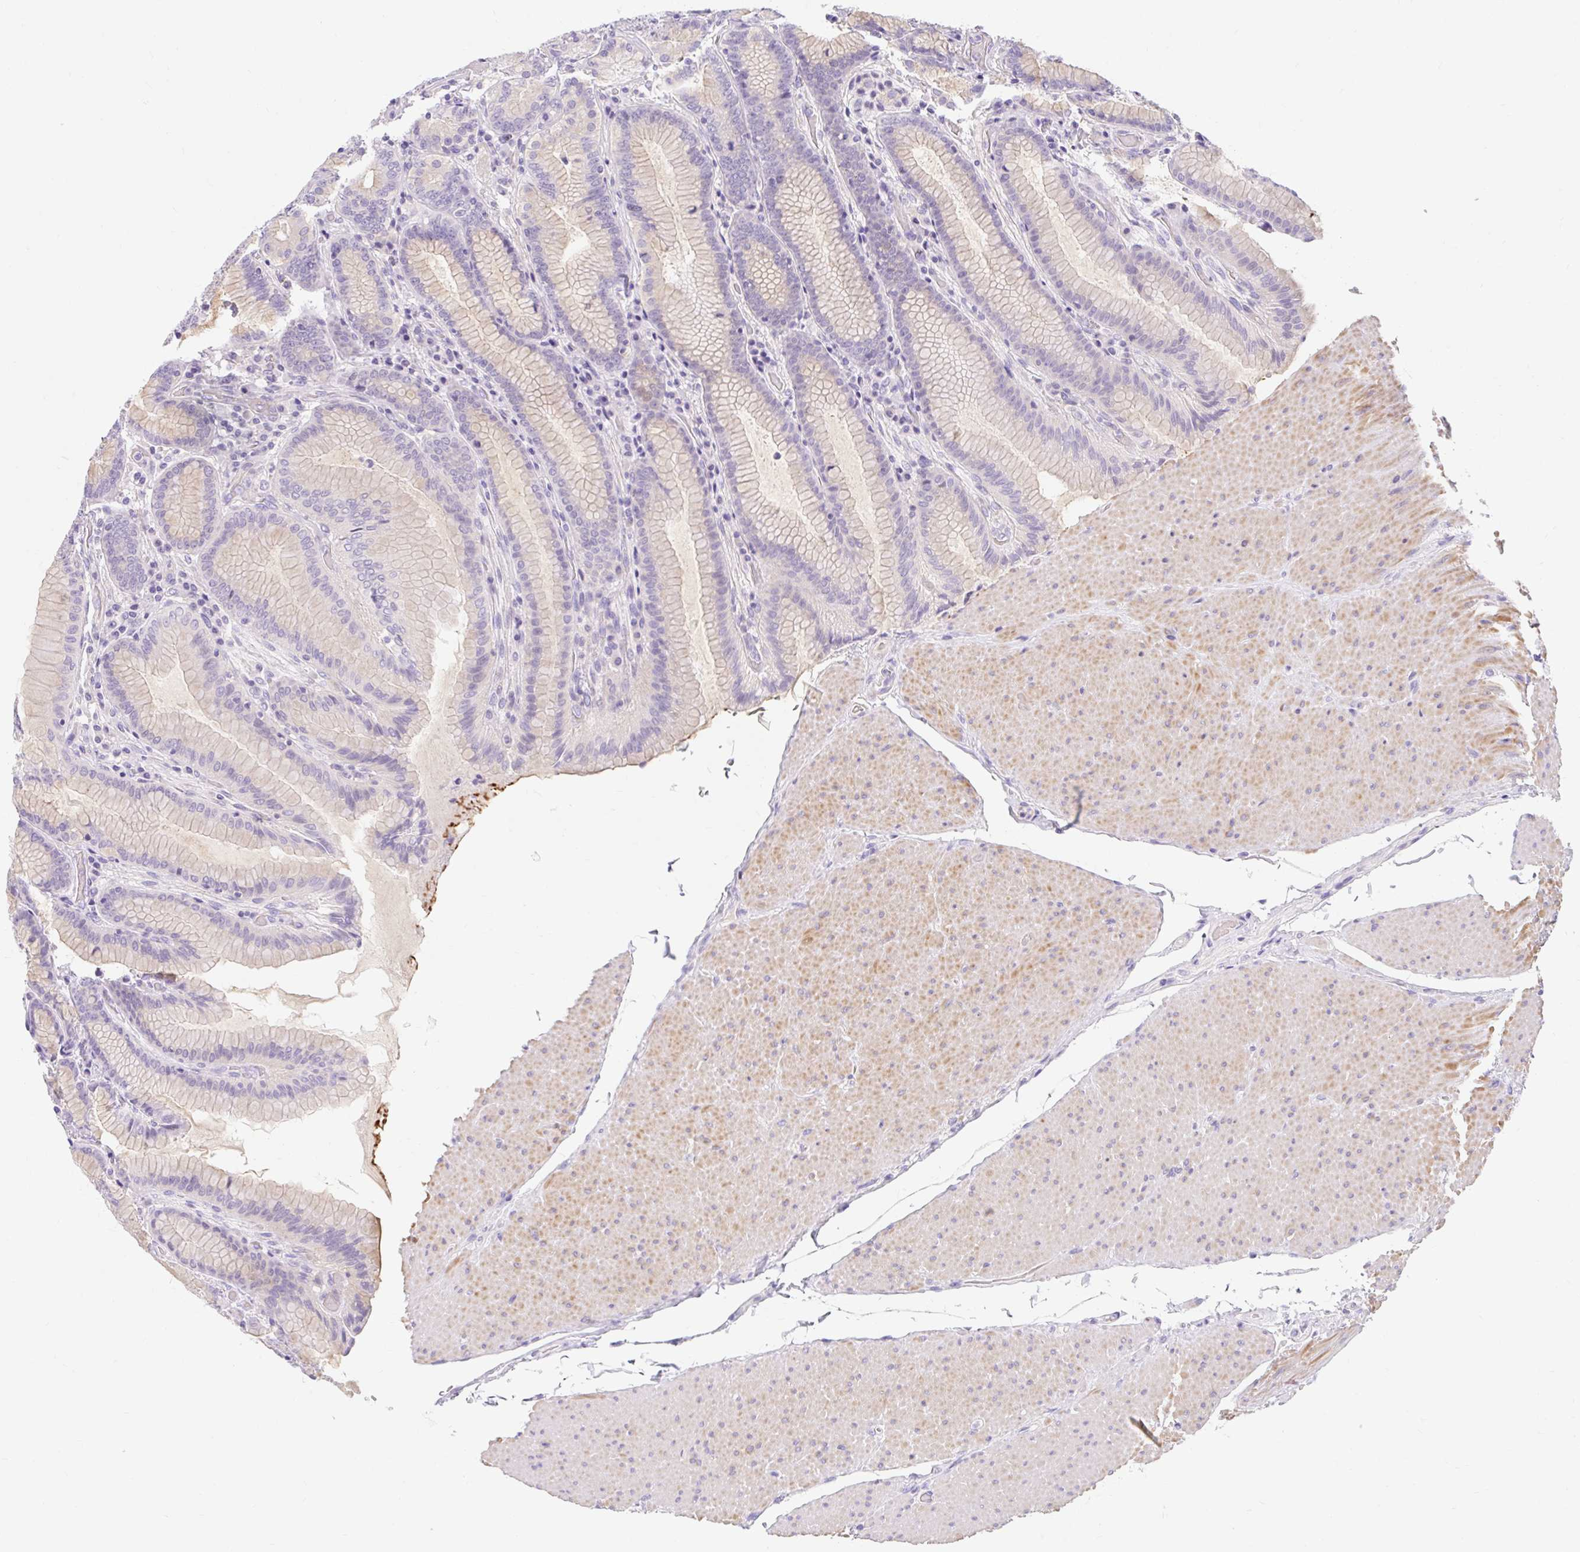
{"staining": {"intensity": "moderate", "quantity": "<25%", "location": "cytoplasmic/membranous"}, "tissue": "stomach", "cell_type": "Glandular cells", "image_type": "normal", "snomed": [{"axis": "morphology", "description": "Normal tissue, NOS"}, {"axis": "topography", "description": "Stomach, upper"}, {"axis": "topography", "description": "Stomach, lower"}], "caption": "Approximately <25% of glandular cells in normal stomach reveal moderate cytoplasmic/membranous protein expression as visualized by brown immunohistochemical staining.", "gene": "SLC28A1", "patient": {"sex": "female", "age": 76}}